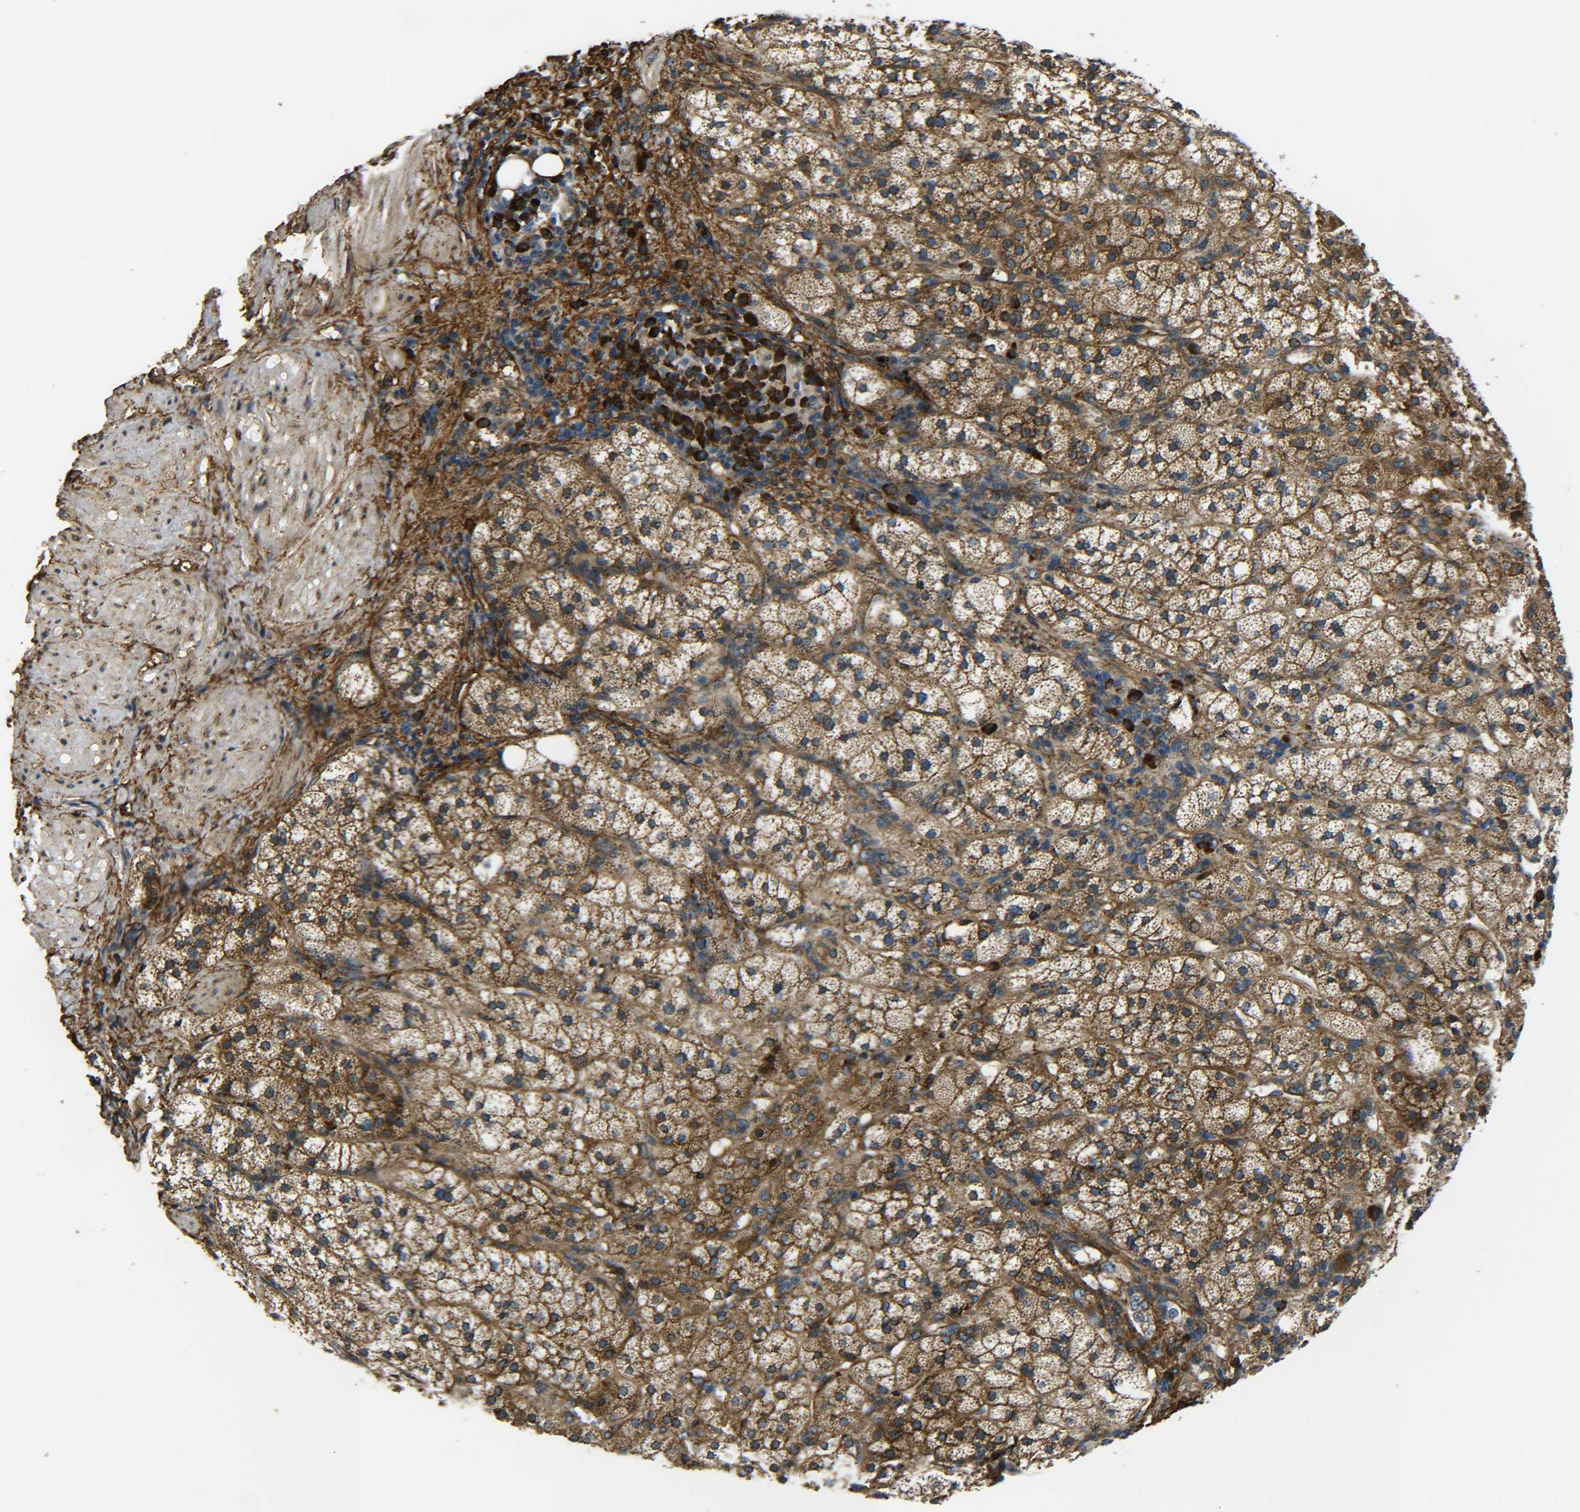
{"staining": {"intensity": "moderate", "quantity": ">75%", "location": "cytoplasmic/membranous"}, "tissue": "adrenal gland", "cell_type": "Glandular cells", "image_type": "normal", "snomed": [{"axis": "morphology", "description": "Normal tissue, NOS"}, {"axis": "topography", "description": "Adrenal gland"}], "caption": "A high-resolution histopathology image shows IHC staining of normal adrenal gland, which shows moderate cytoplasmic/membranous staining in about >75% of glandular cells.", "gene": "PREB", "patient": {"sex": "male", "age": 56}}